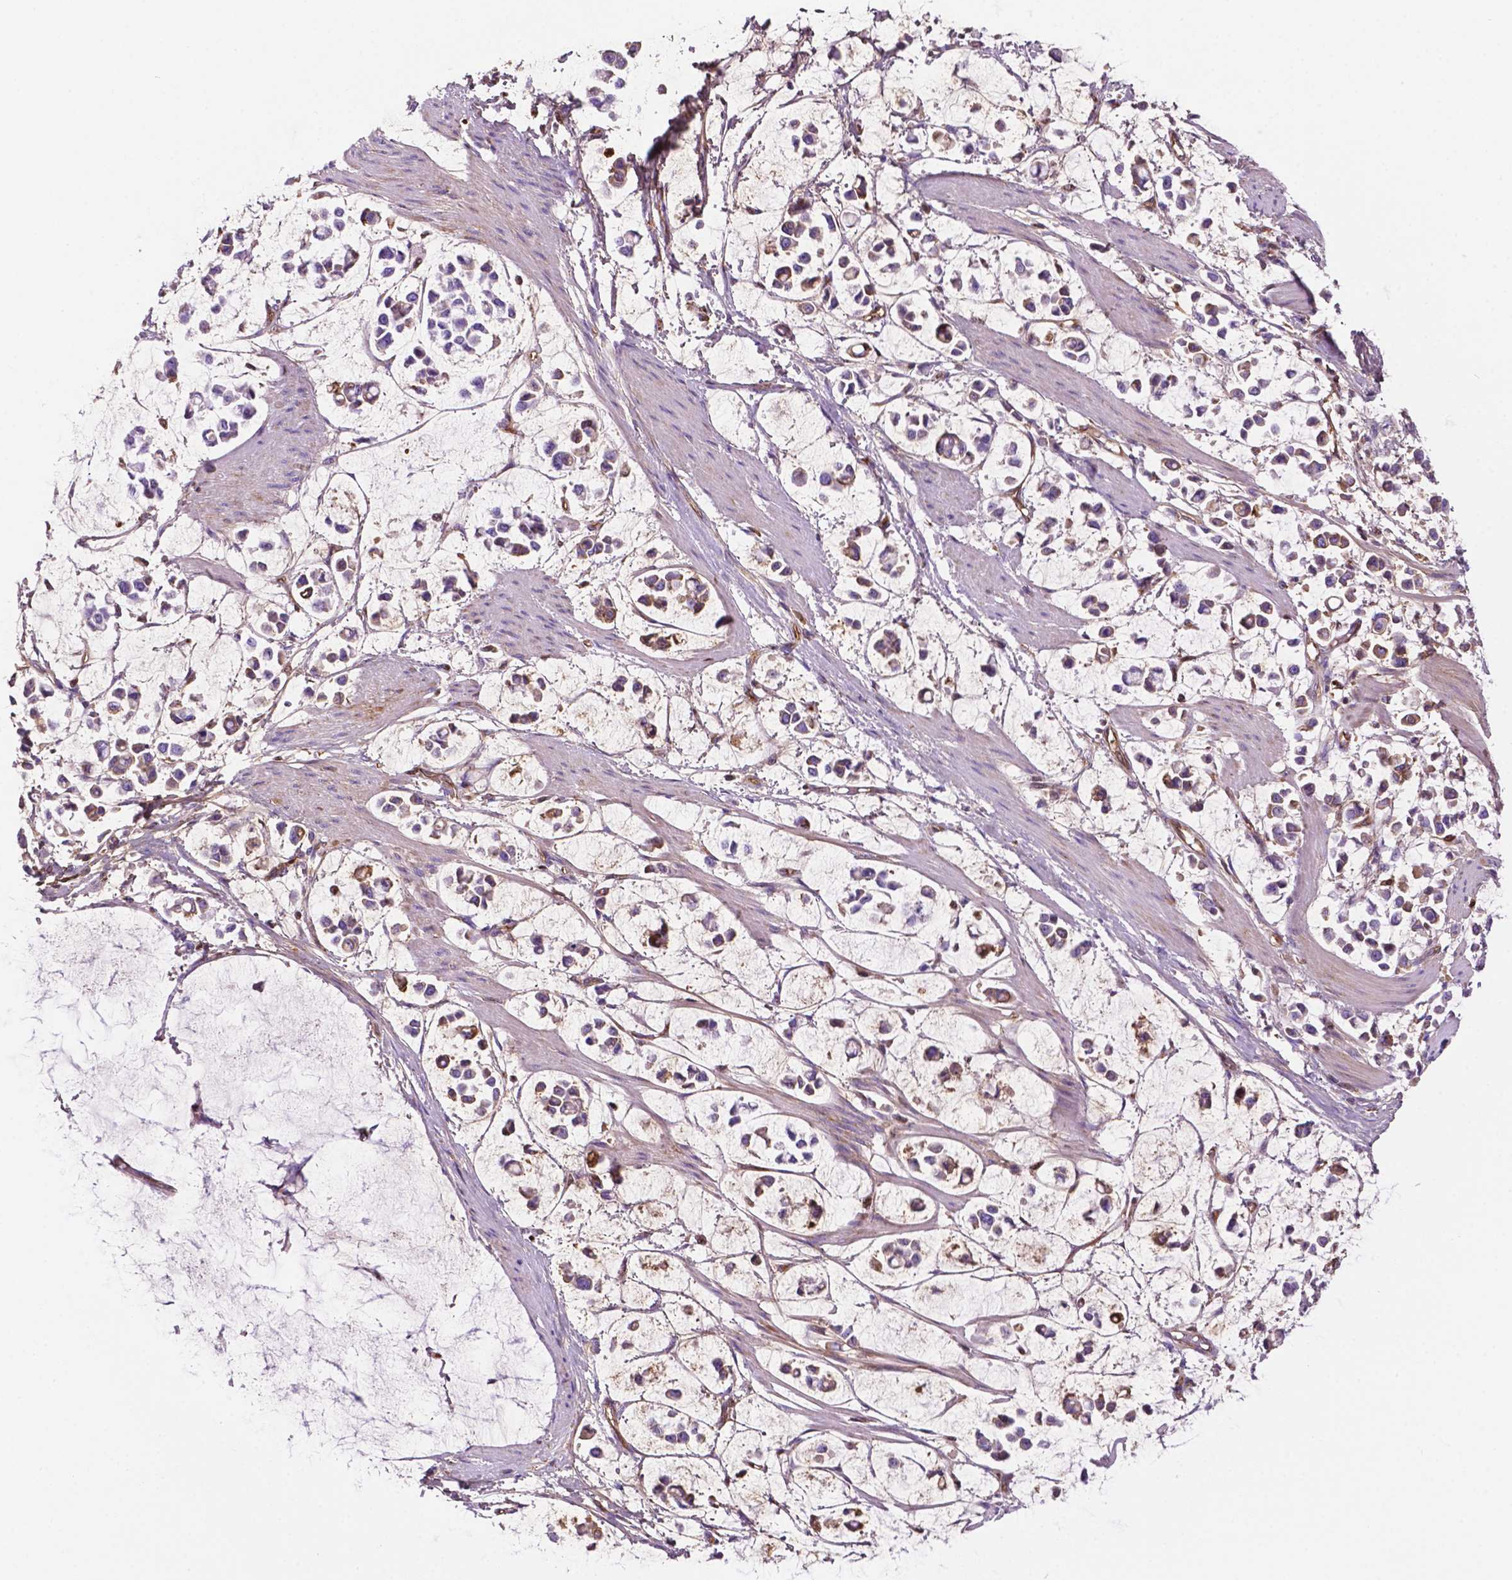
{"staining": {"intensity": "negative", "quantity": "none", "location": "none"}, "tissue": "stomach cancer", "cell_type": "Tumor cells", "image_type": "cancer", "snomed": [{"axis": "morphology", "description": "Adenocarcinoma, NOS"}, {"axis": "topography", "description": "Stomach"}], "caption": "DAB (3,3'-diaminobenzidine) immunohistochemical staining of human stomach cancer demonstrates no significant expression in tumor cells.", "gene": "DCN", "patient": {"sex": "male", "age": 82}}